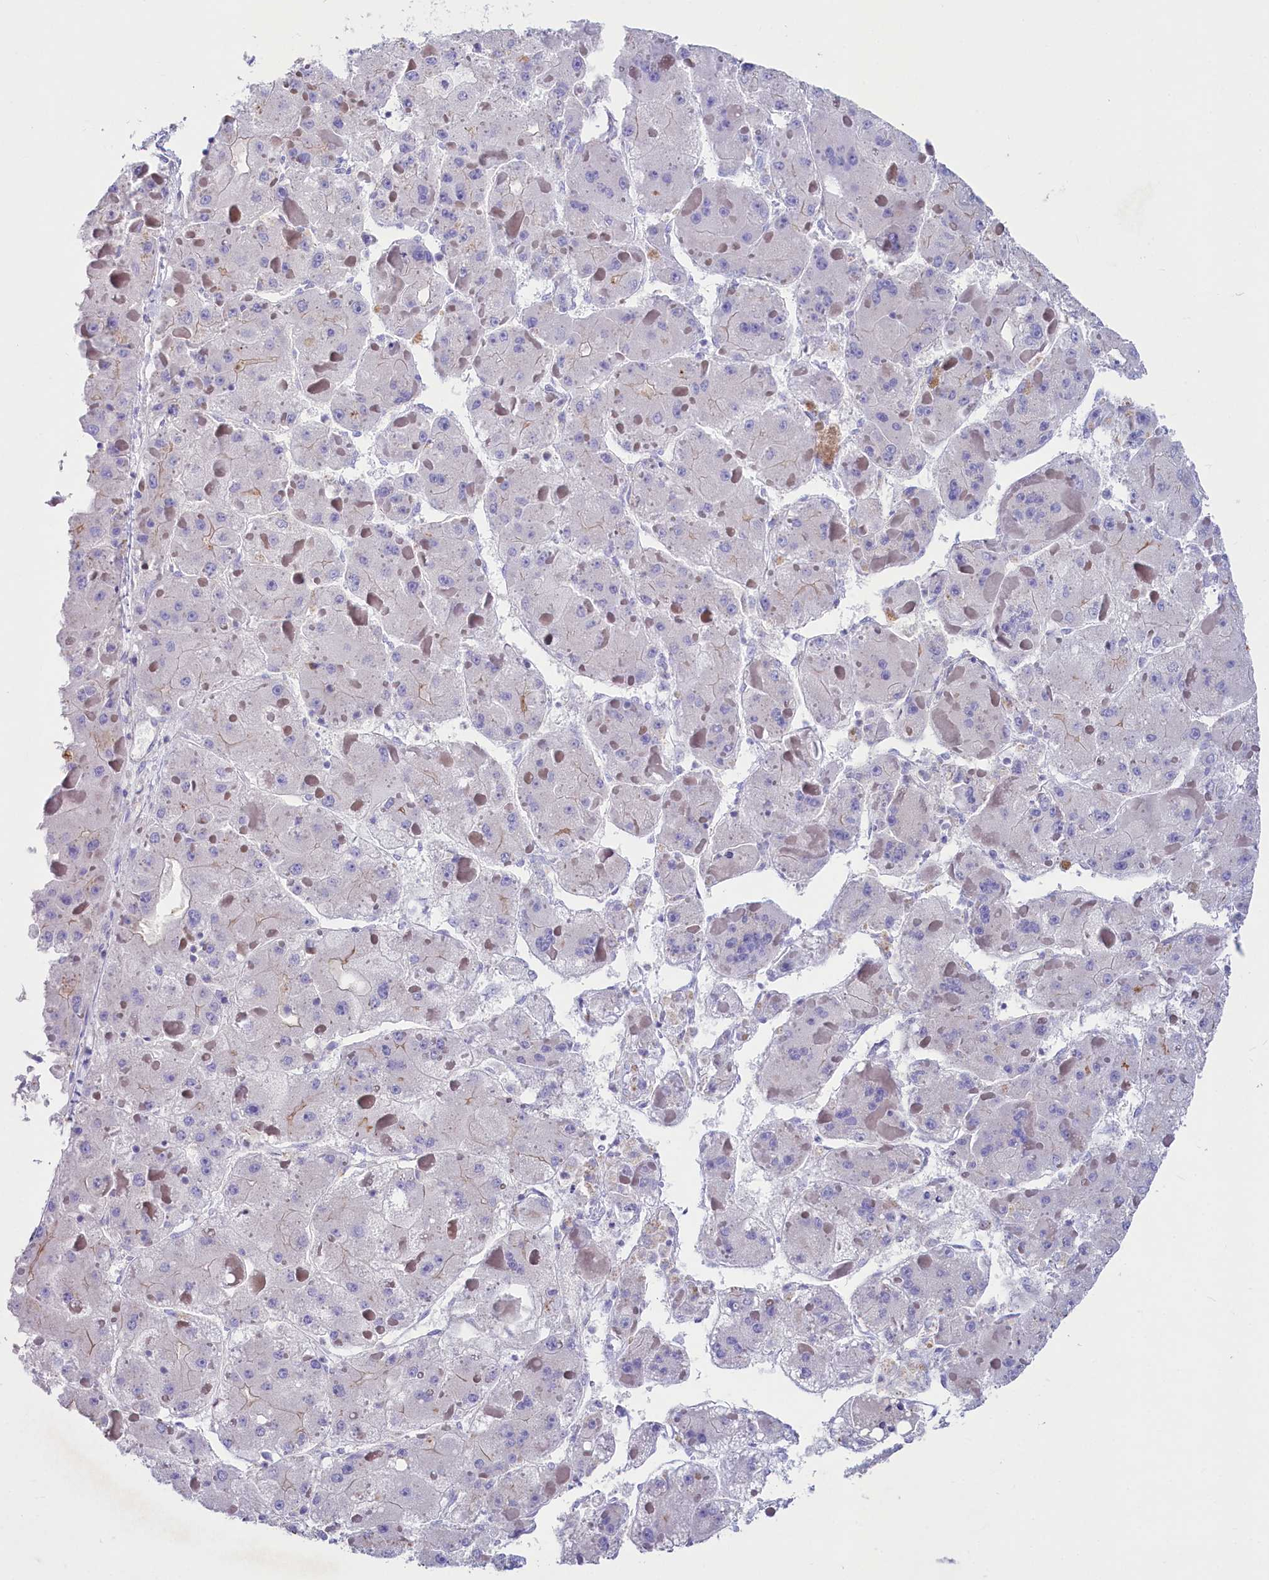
{"staining": {"intensity": "negative", "quantity": "none", "location": "none"}, "tissue": "liver cancer", "cell_type": "Tumor cells", "image_type": "cancer", "snomed": [{"axis": "morphology", "description": "Carcinoma, Hepatocellular, NOS"}, {"axis": "topography", "description": "Liver"}], "caption": "Histopathology image shows no protein staining in tumor cells of hepatocellular carcinoma (liver) tissue. The staining is performed using DAB brown chromogen with nuclei counter-stained in using hematoxylin.", "gene": "VPS26B", "patient": {"sex": "female", "age": 73}}